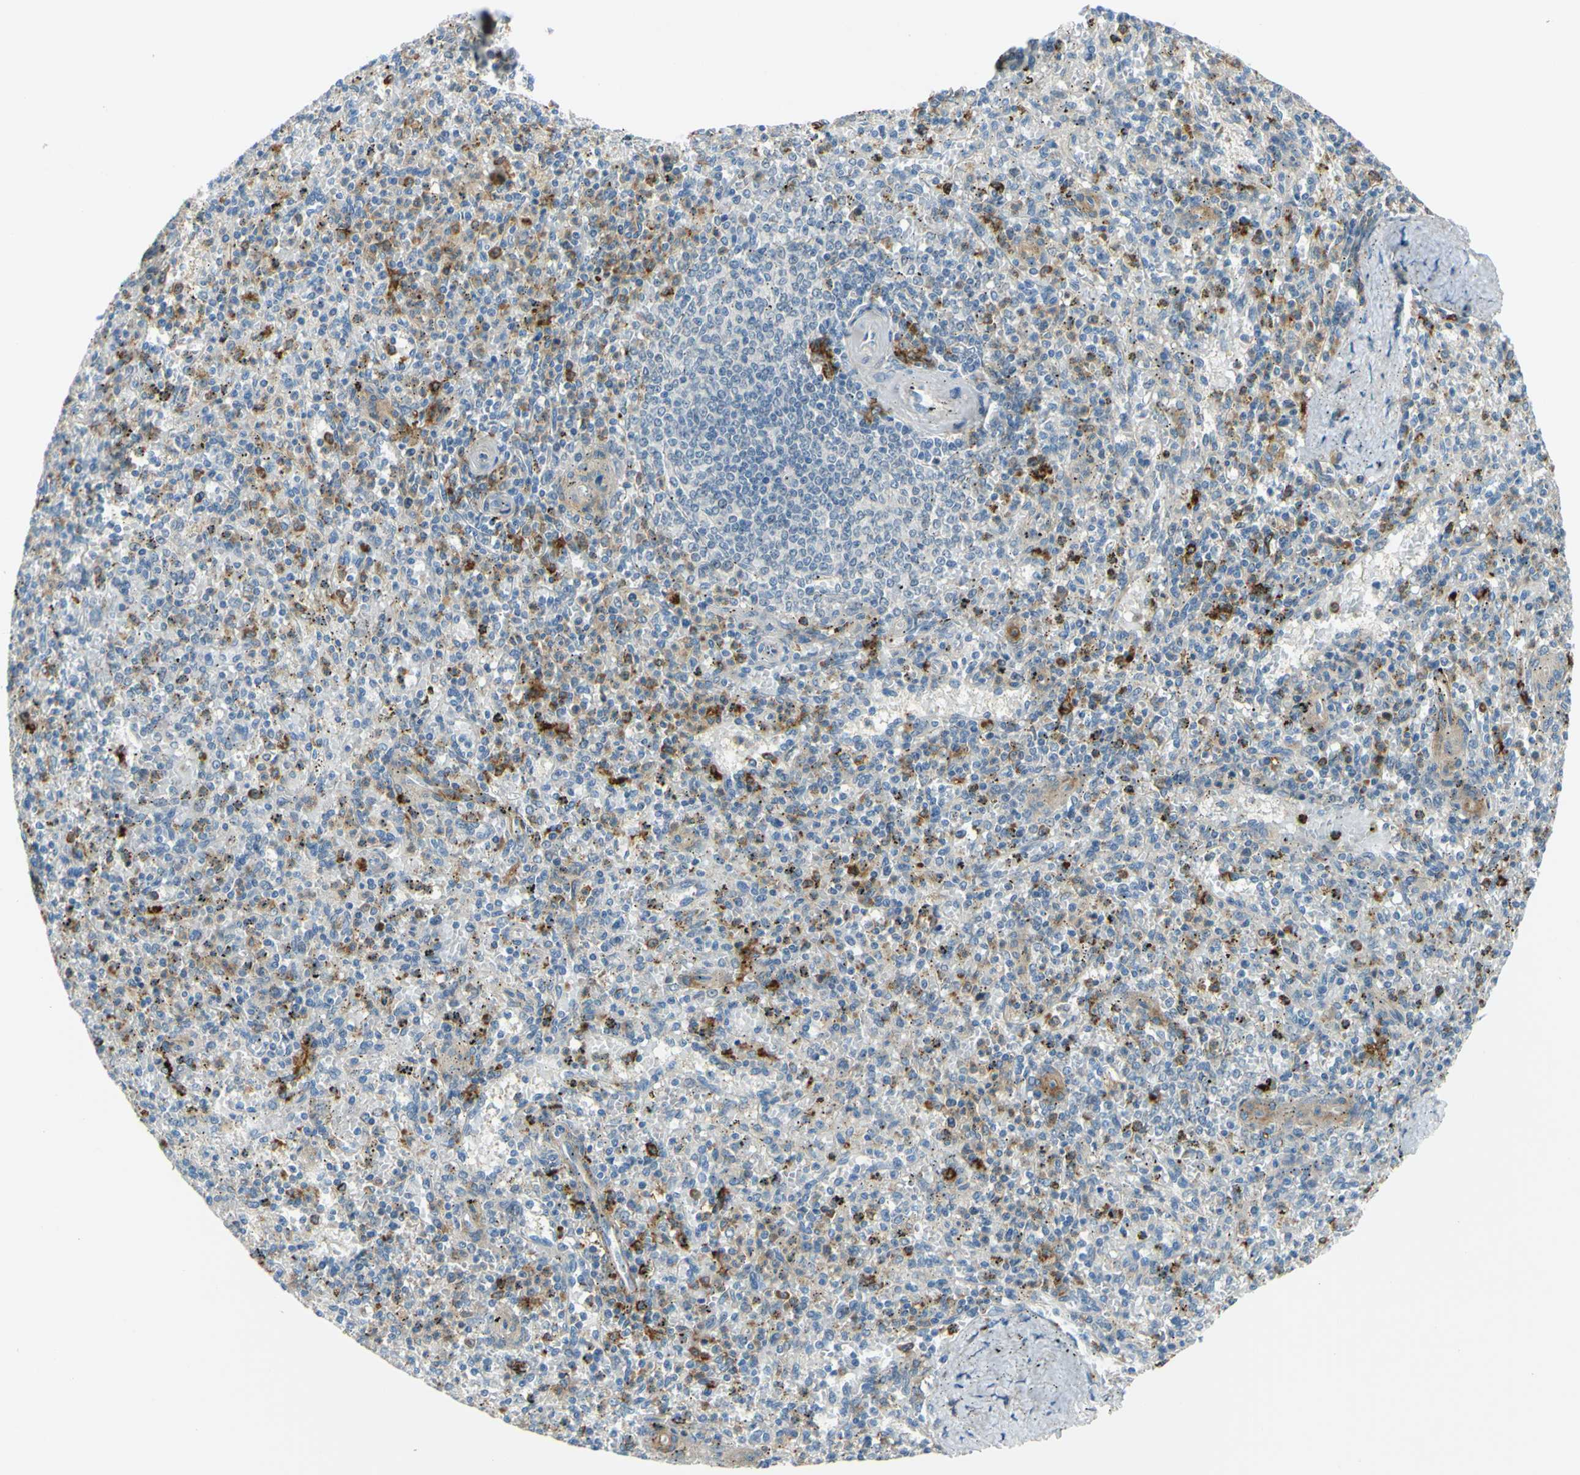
{"staining": {"intensity": "moderate", "quantity": "25%-75%", "location": "cytoplasmic/membranous"}, "tissue": "spleen", "cell_type": "Cells in red pulp", "image_type": "normal", "snomed": [{"axis": "morphology", "description": "Normal tissue, NOS"}, {"axis": "topography", "description": "Spleen"}], "caption": "Spleen stained for a protein (brown) shows moderate cytoplasmic/membranous positive staining in approximately 25%-75% of cells in red pulp.", "gene": "ARHGAP1", "patient": {"sex": "male", "age": 72}}